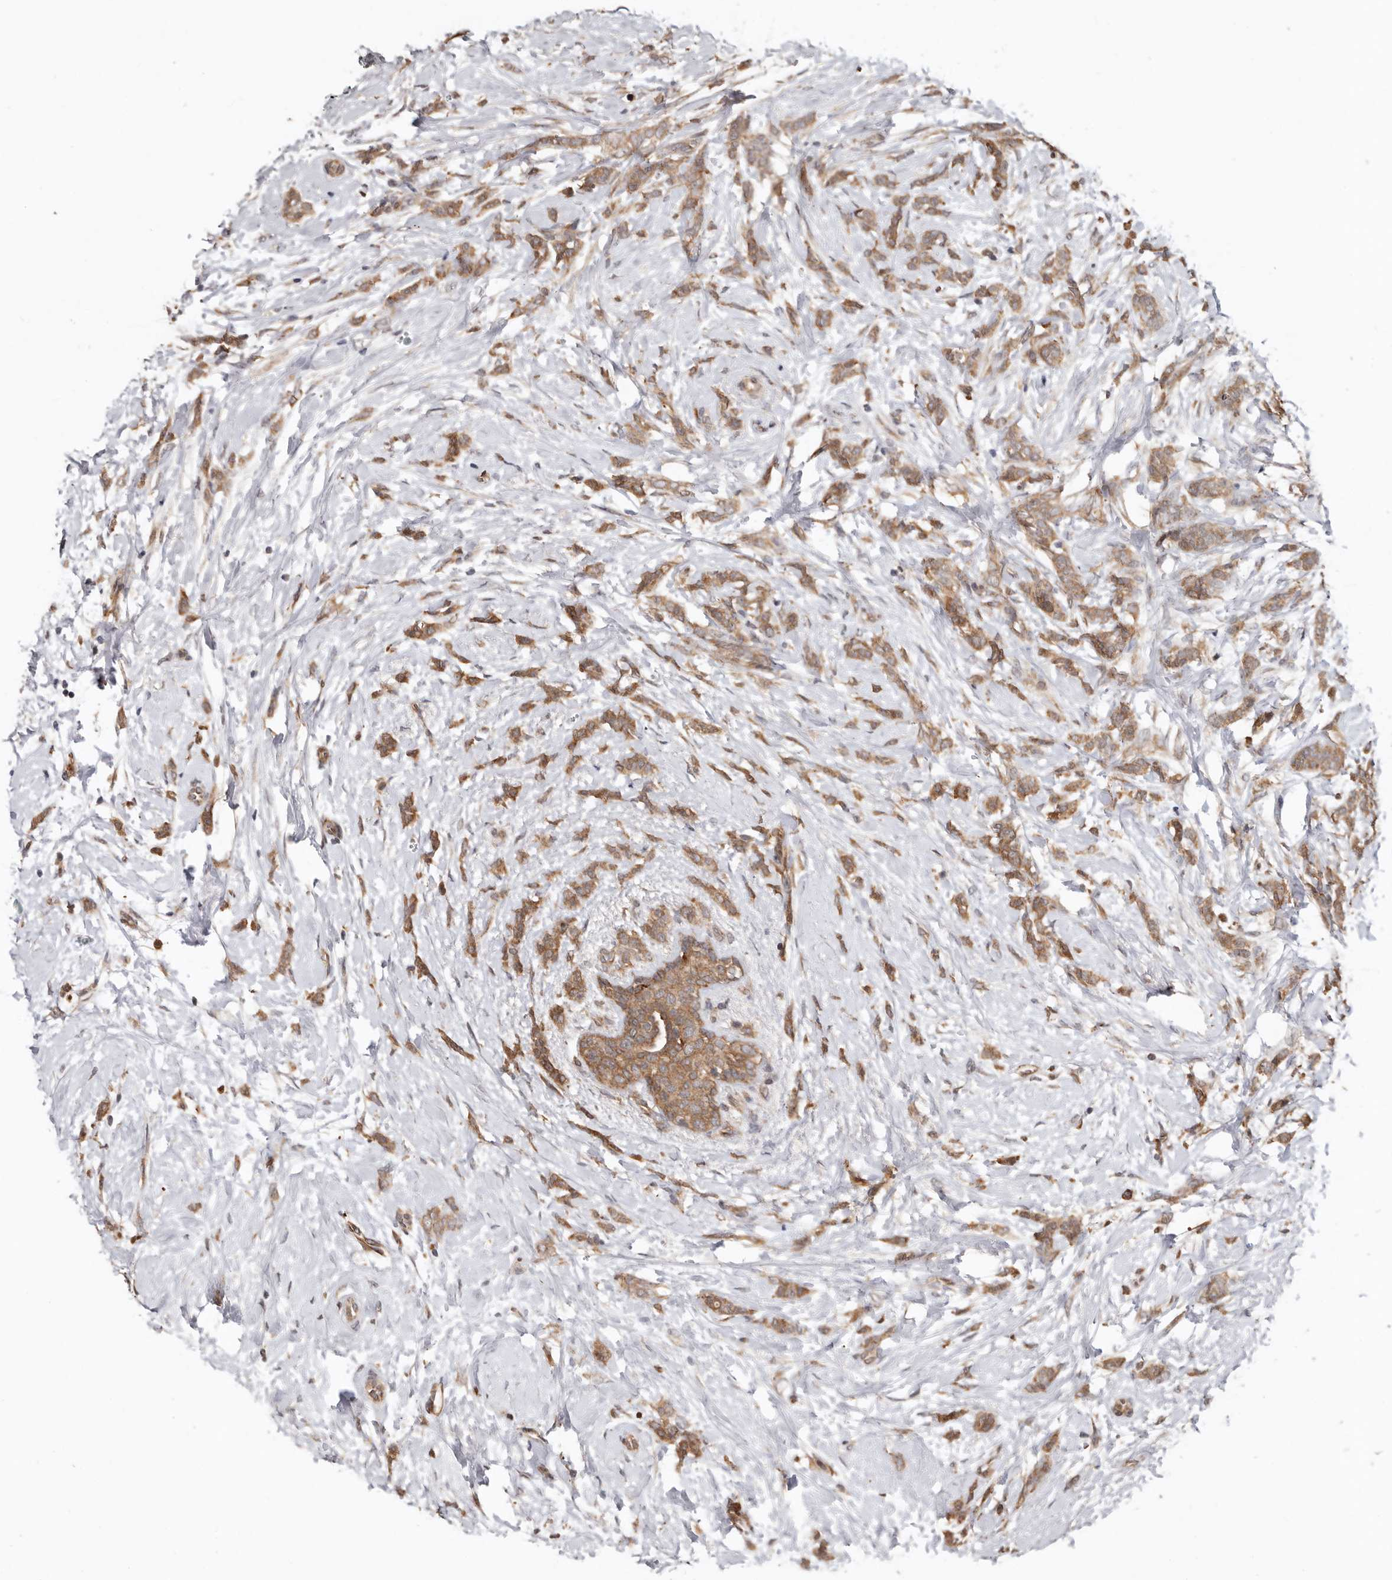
{"staining": {"intensity": "moderate", "quantity": ">75%", "location": "cytoplasmic/membranous"}, "tissue": "breast cancer", "cell_type": "Tumor cells", "image_type": "cancer", "snomed": [{"axis": "morphology", "description": "Lobular carcinoma, in situ"}, {"axis": "morphology", "description": "Lobular carcinoma"}, {"axis": "topography", "description": "Breast"}], "caption": "Protein staining demonstrates moderate cytoplasmic/membranous expression in approximately >75% of tumor cells in breast cancer (lobular carcinoma). The protein of interest is shown in brown color, while the nuclei are stained blue.", "gene": "RSPO2", "patient": {"sex": "female", "age": 41}}